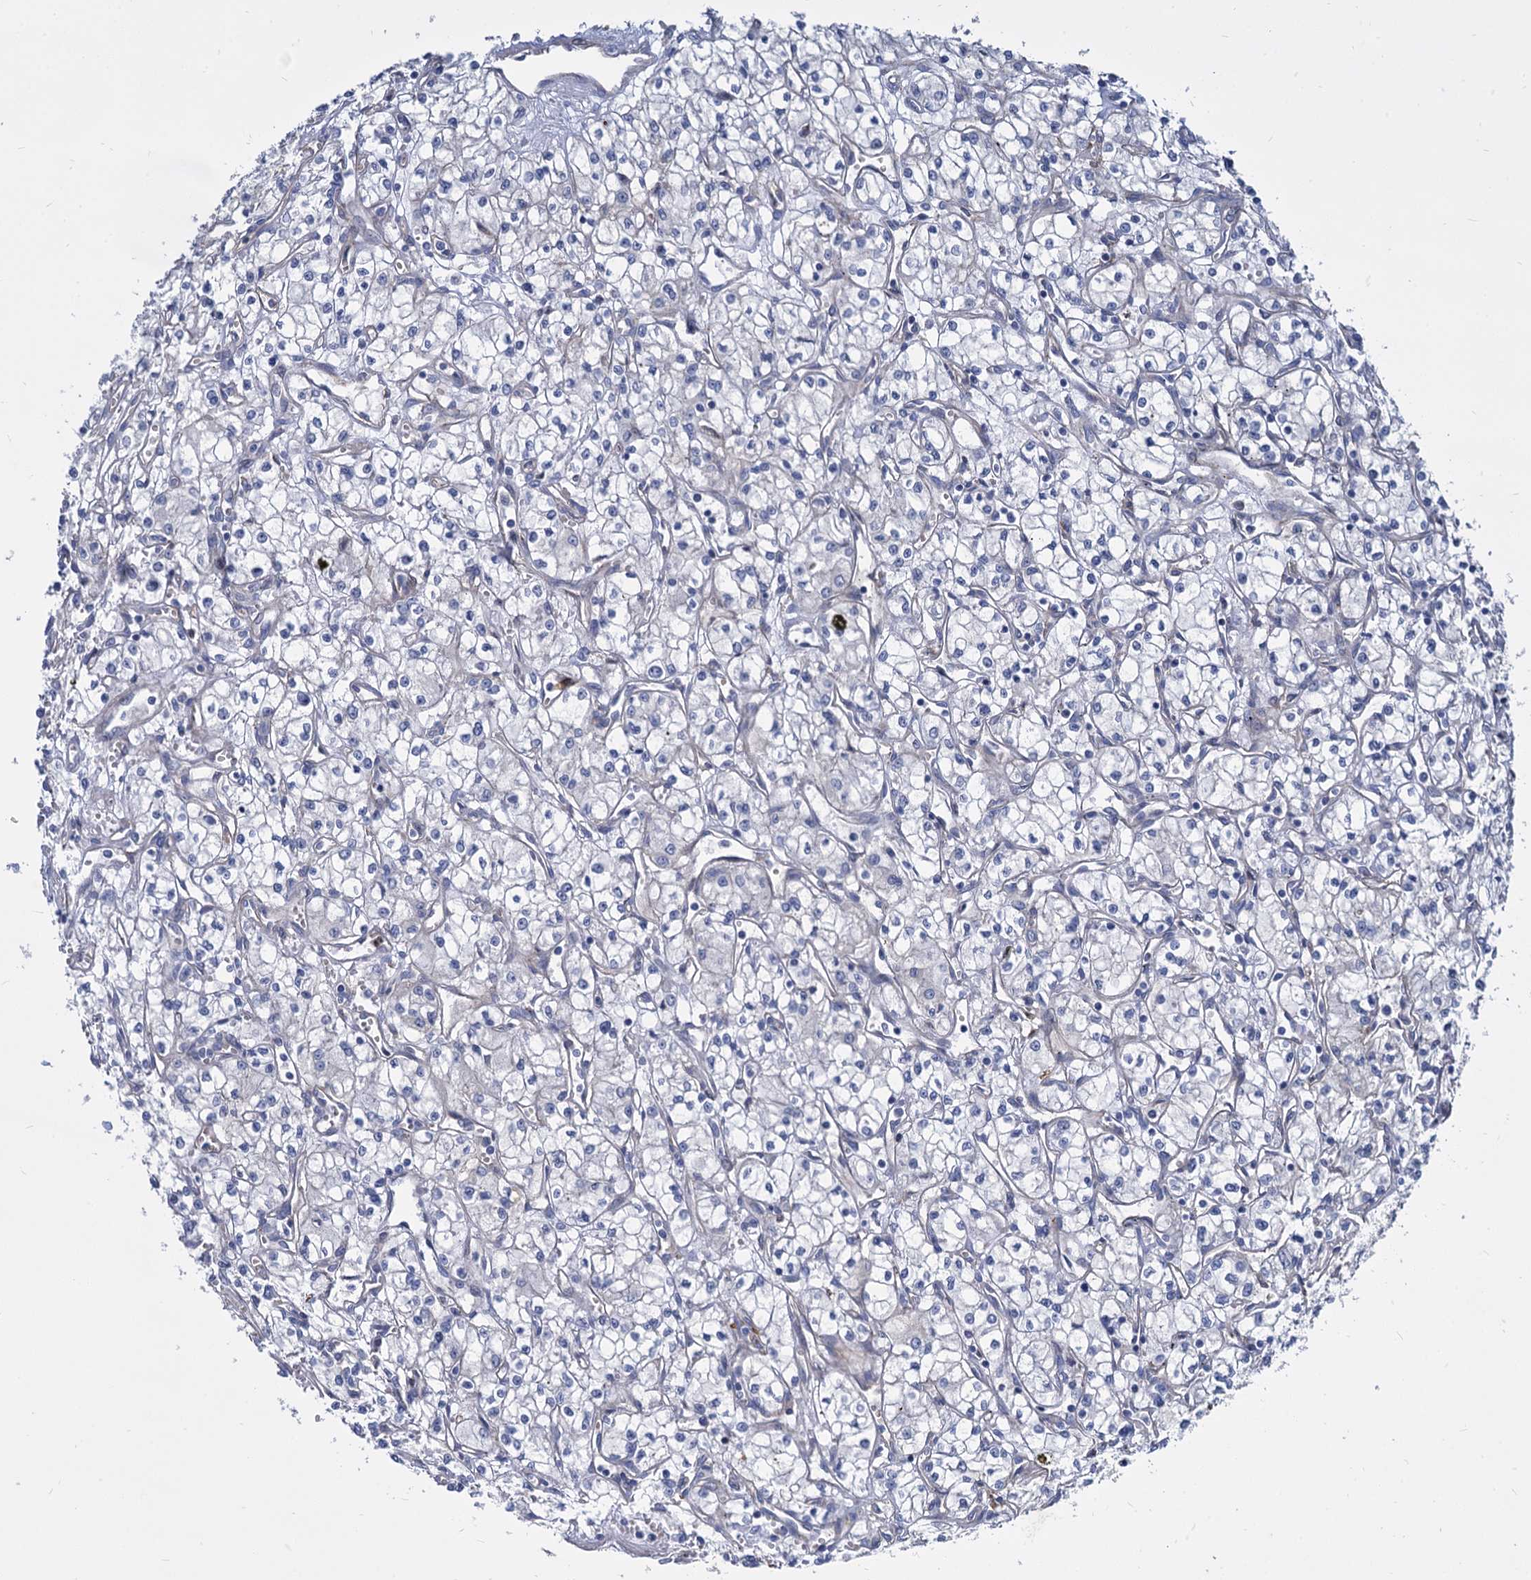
{"staining": {"intensity": "negative", "quantity": "none", "location": "none"}, "tissue": "renal cancer", "cell_type": "Tumor cells", "image_type": "cancer", "snomed": [{"axis": "morphology", "description": "Adenocarcinoma, NOS"}, {"axis": "topography", "description": "Kidney"}], "caption": "The micrograph reveals no staining of tumor cells in renal adenocarcinoma.", "gene": "TRIM77", "patient": {"sex": "male", "age": 59}}